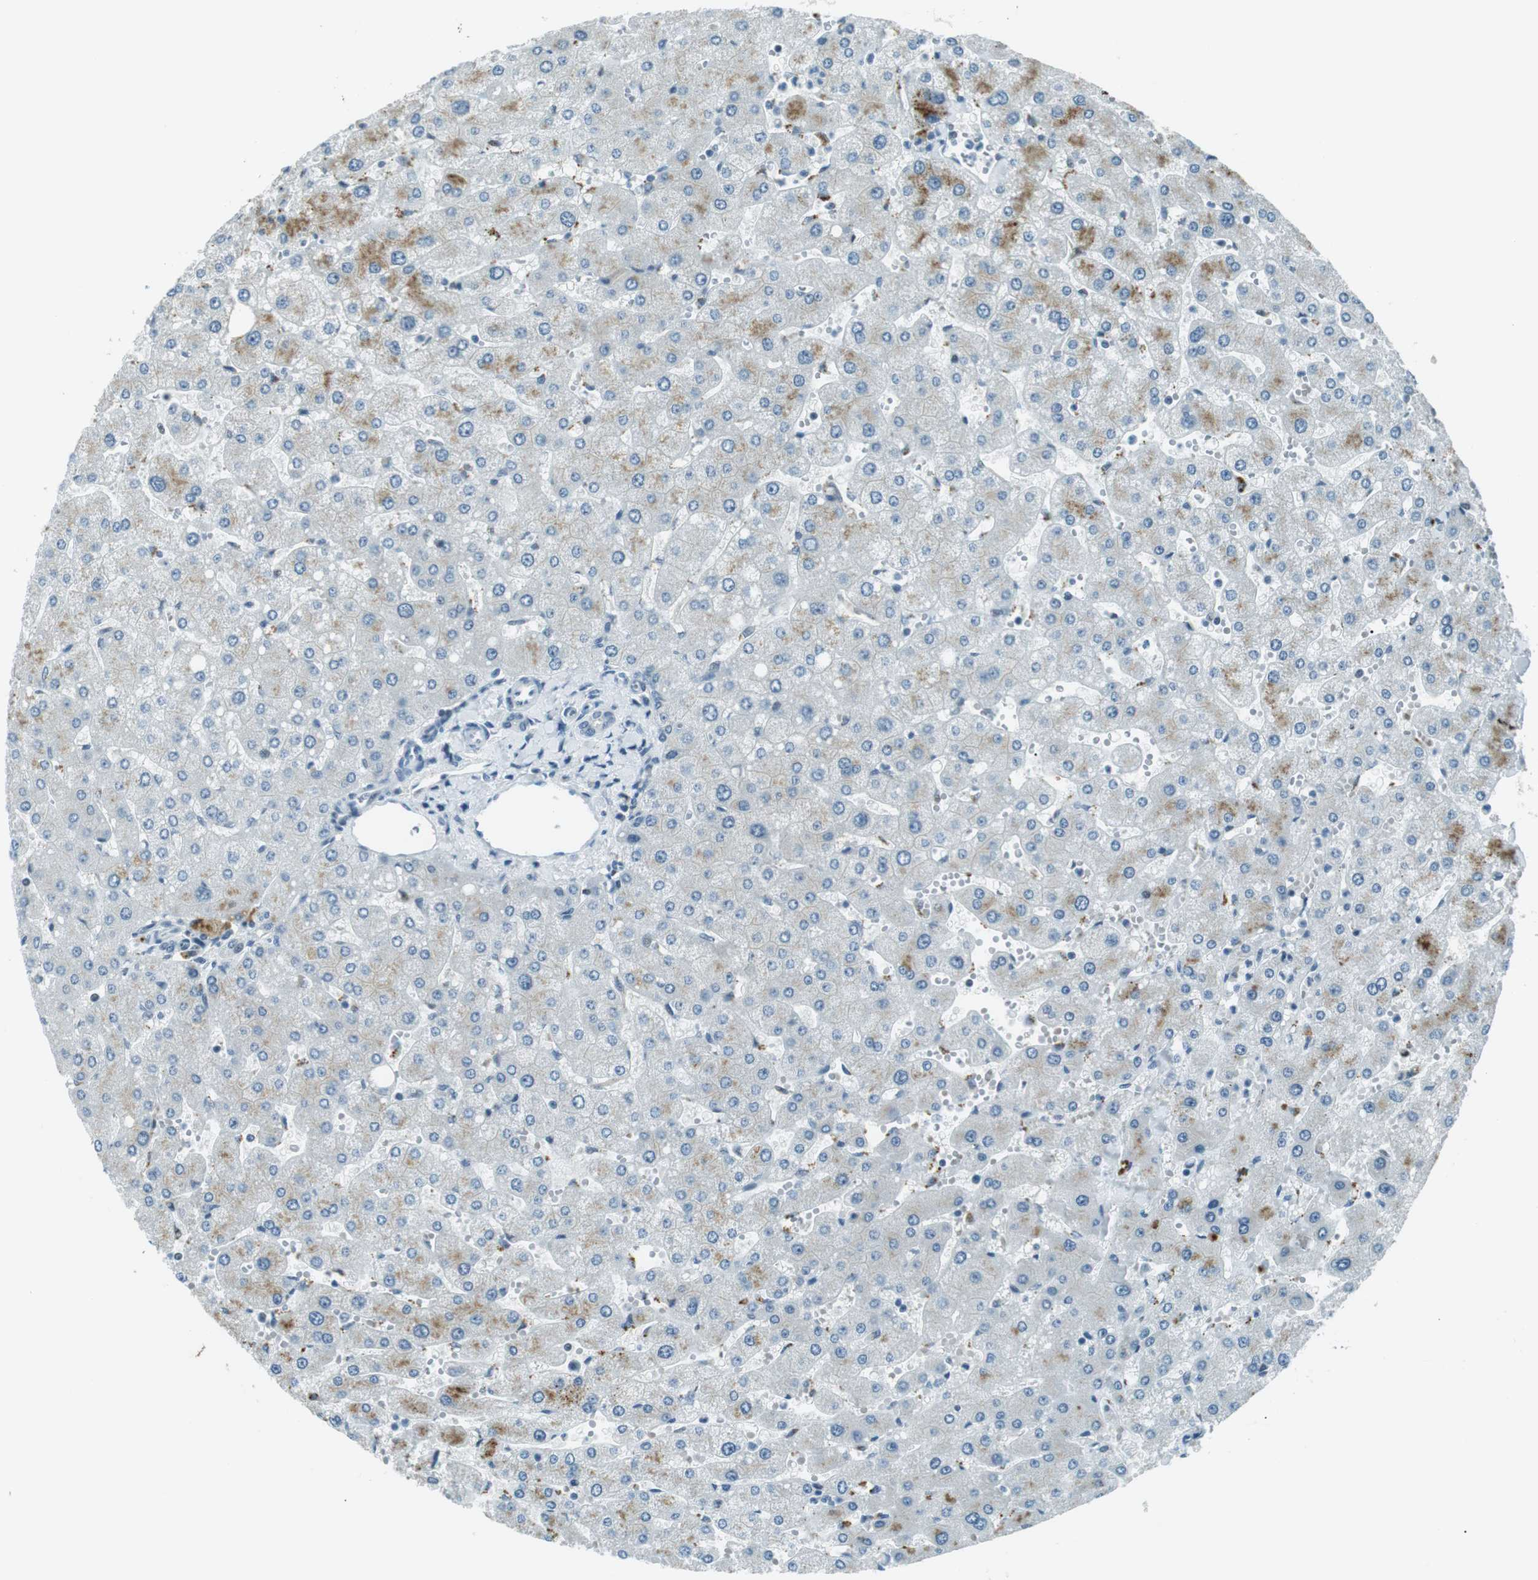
{"staining": {"intensity": "negative", "quantity": "none", "location": "none"}, "tissue": "liver", "cell_type": "Cholangiocytes", "image_type": "normal", "snomed": [{"axis": "morphology", "description": "Normal tissue, NOS"}, {"axis": "topography", "description": "Liver"}], "caption": "The immunohistochemistry histopathology image has no significant expression in cholangiocytes of liver. (Stains: DAB immunohistochemistry (IHC) with hematoxylin counter stain, Microscopy: brightfield microscopy at high magnification).", "gene": "PJA1", "patient": {"sex": "male", "age": 55}}